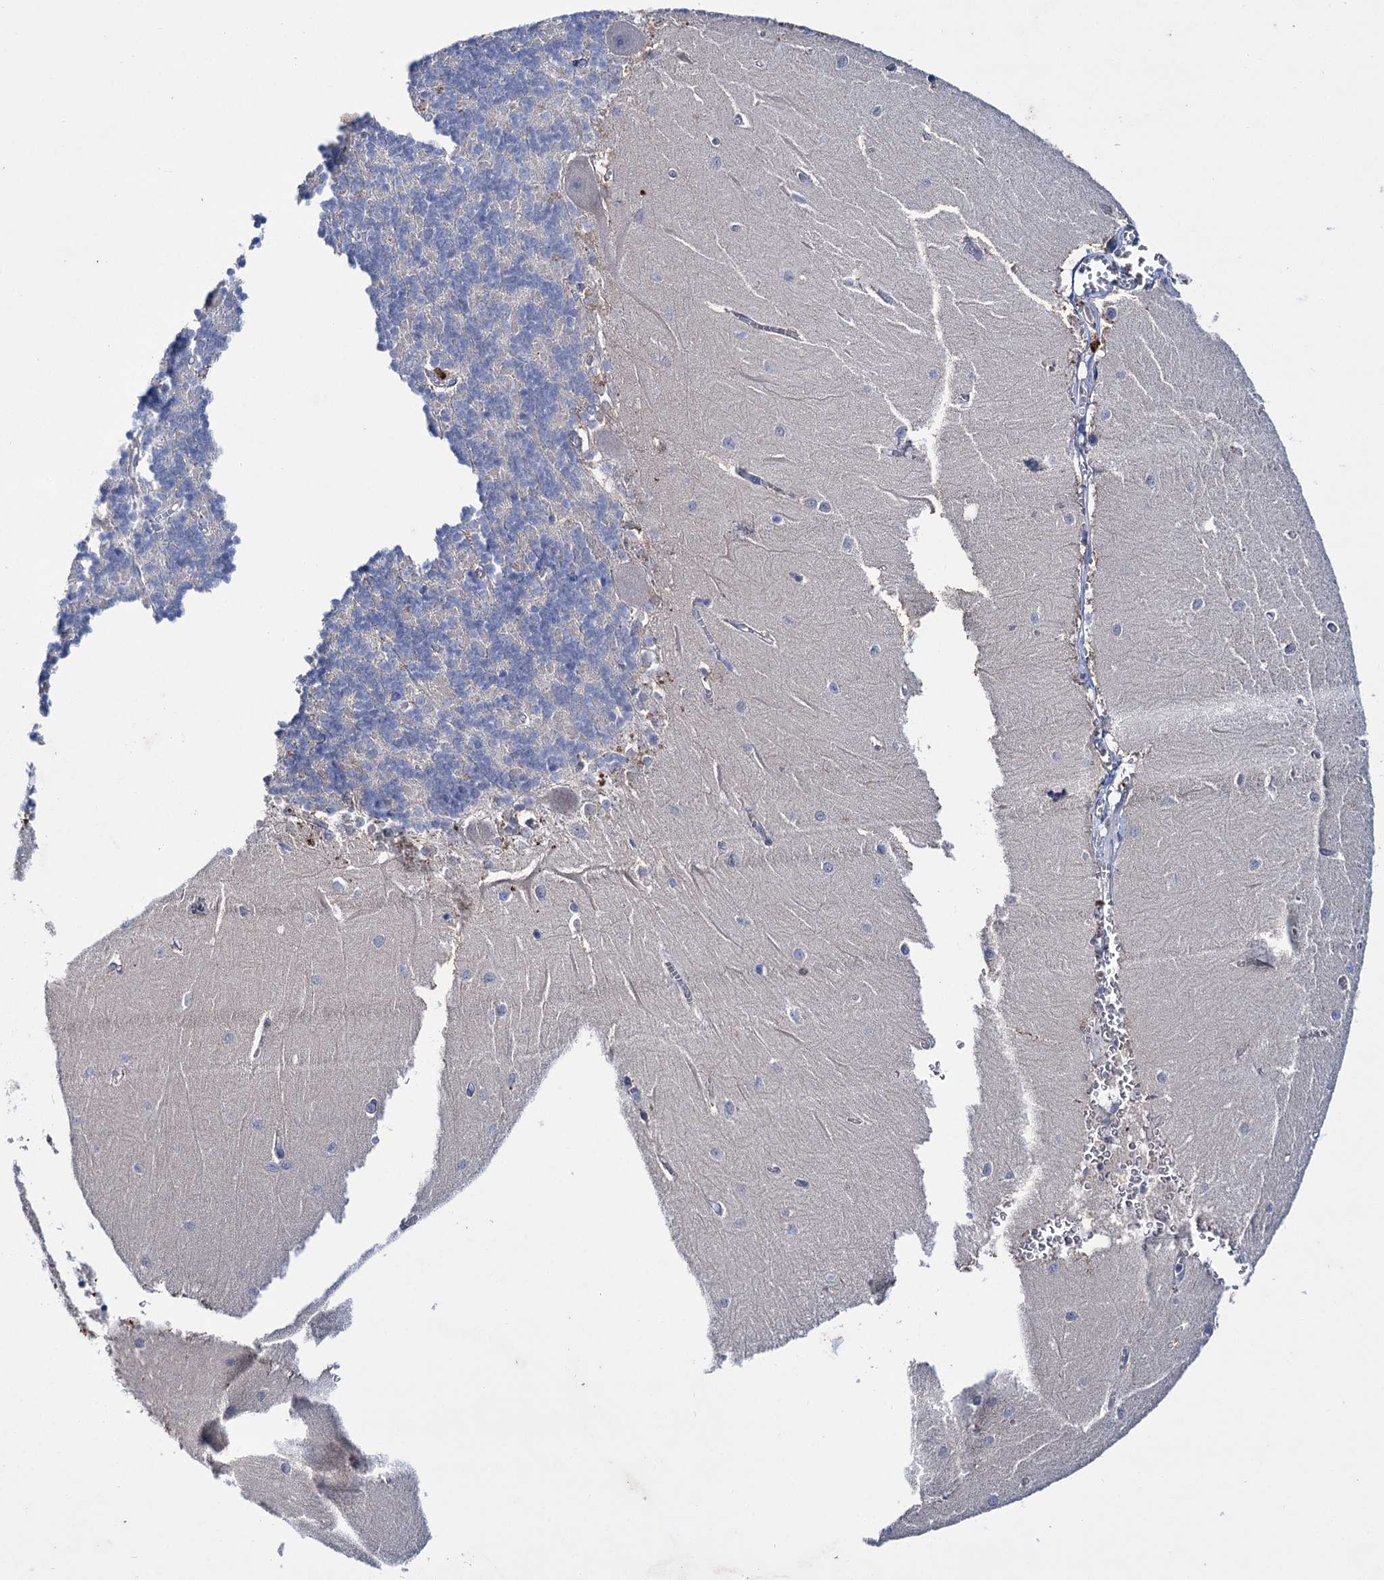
{"staining": {"intensity": "negative", "quantity": "none", "location": "none"}, "tissue": "cerebellum", "cell_type": "Cells in granular layer", "image_type": "normal", "snomed": [{"axis": "morphology", "description": "Normal tissue, NOS"}, {"axis": "topography", "description": "Cerebellum"}], "caption": "Protein analysis of benign cerebellum reveals no significant staining in cells in granular layer. (Brightfield microscopy of DAB (3,3'-diaminobenzidine) IHC at high magnification).", "gene": "LYZL4", "patient": {"sex": "male", "age": 37}}